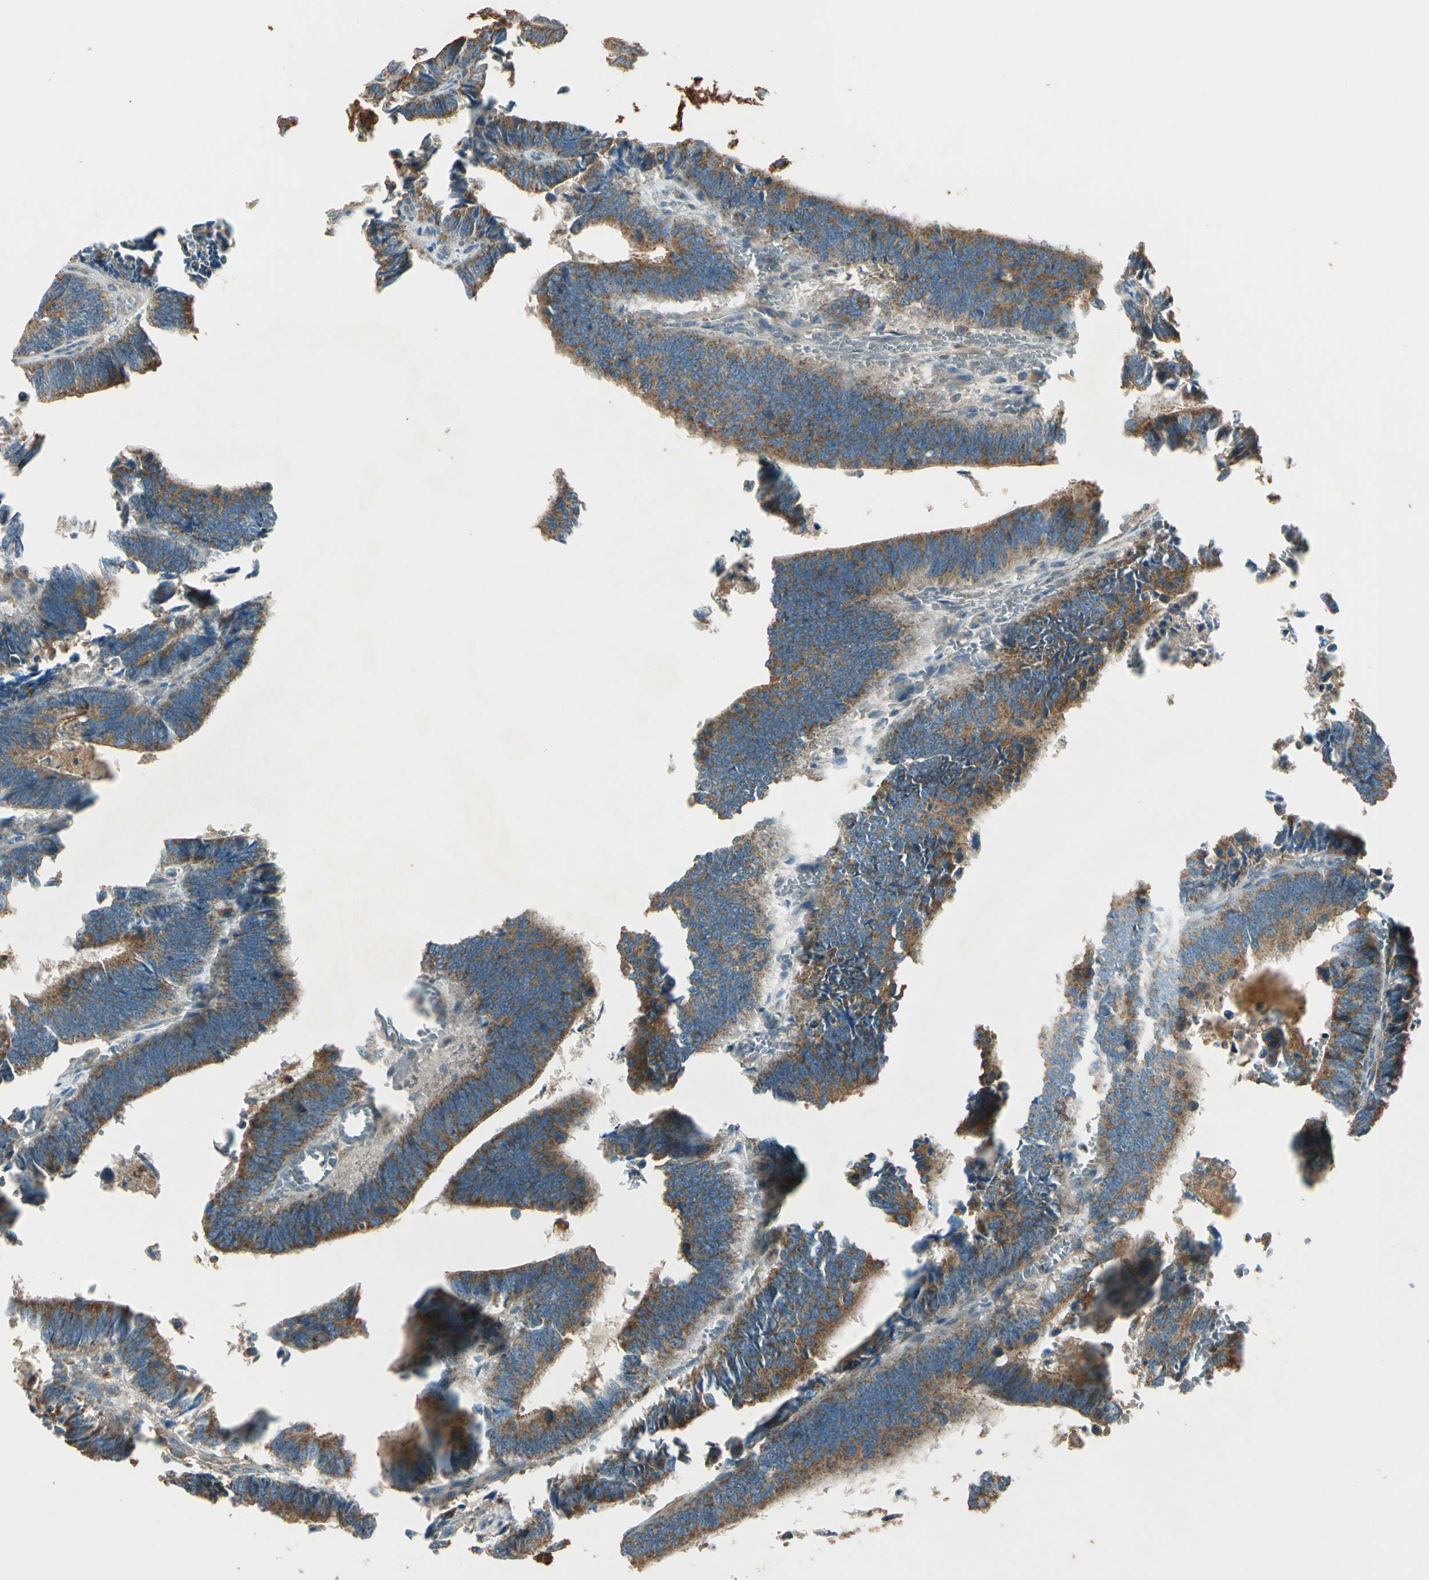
{"staining": {"intensity": "moderate", "quantity": ">75%", "location": "cytoplasmic/membranous"}, "tissue": "colorectal cancer", "cell_type": "Tumor cells", "image_type": "cancer", "snomed": [{"axis": "morphology", "description": "Adenocarcinoma, NOS"}, {"axis": "topography", "description": "Colon"}], "caption": "Protein staining by immunohistochemistry (IHC) displays moderate cytoplasmic/membranous staining in approximately >75% of tumor cells in colorectal cancer (adenocarcinoma). (brown staining indicates protein expression, while blue staining denotes nuclei).", "gene": "STX11", "patient": {"sex": "male", "age": 72}}